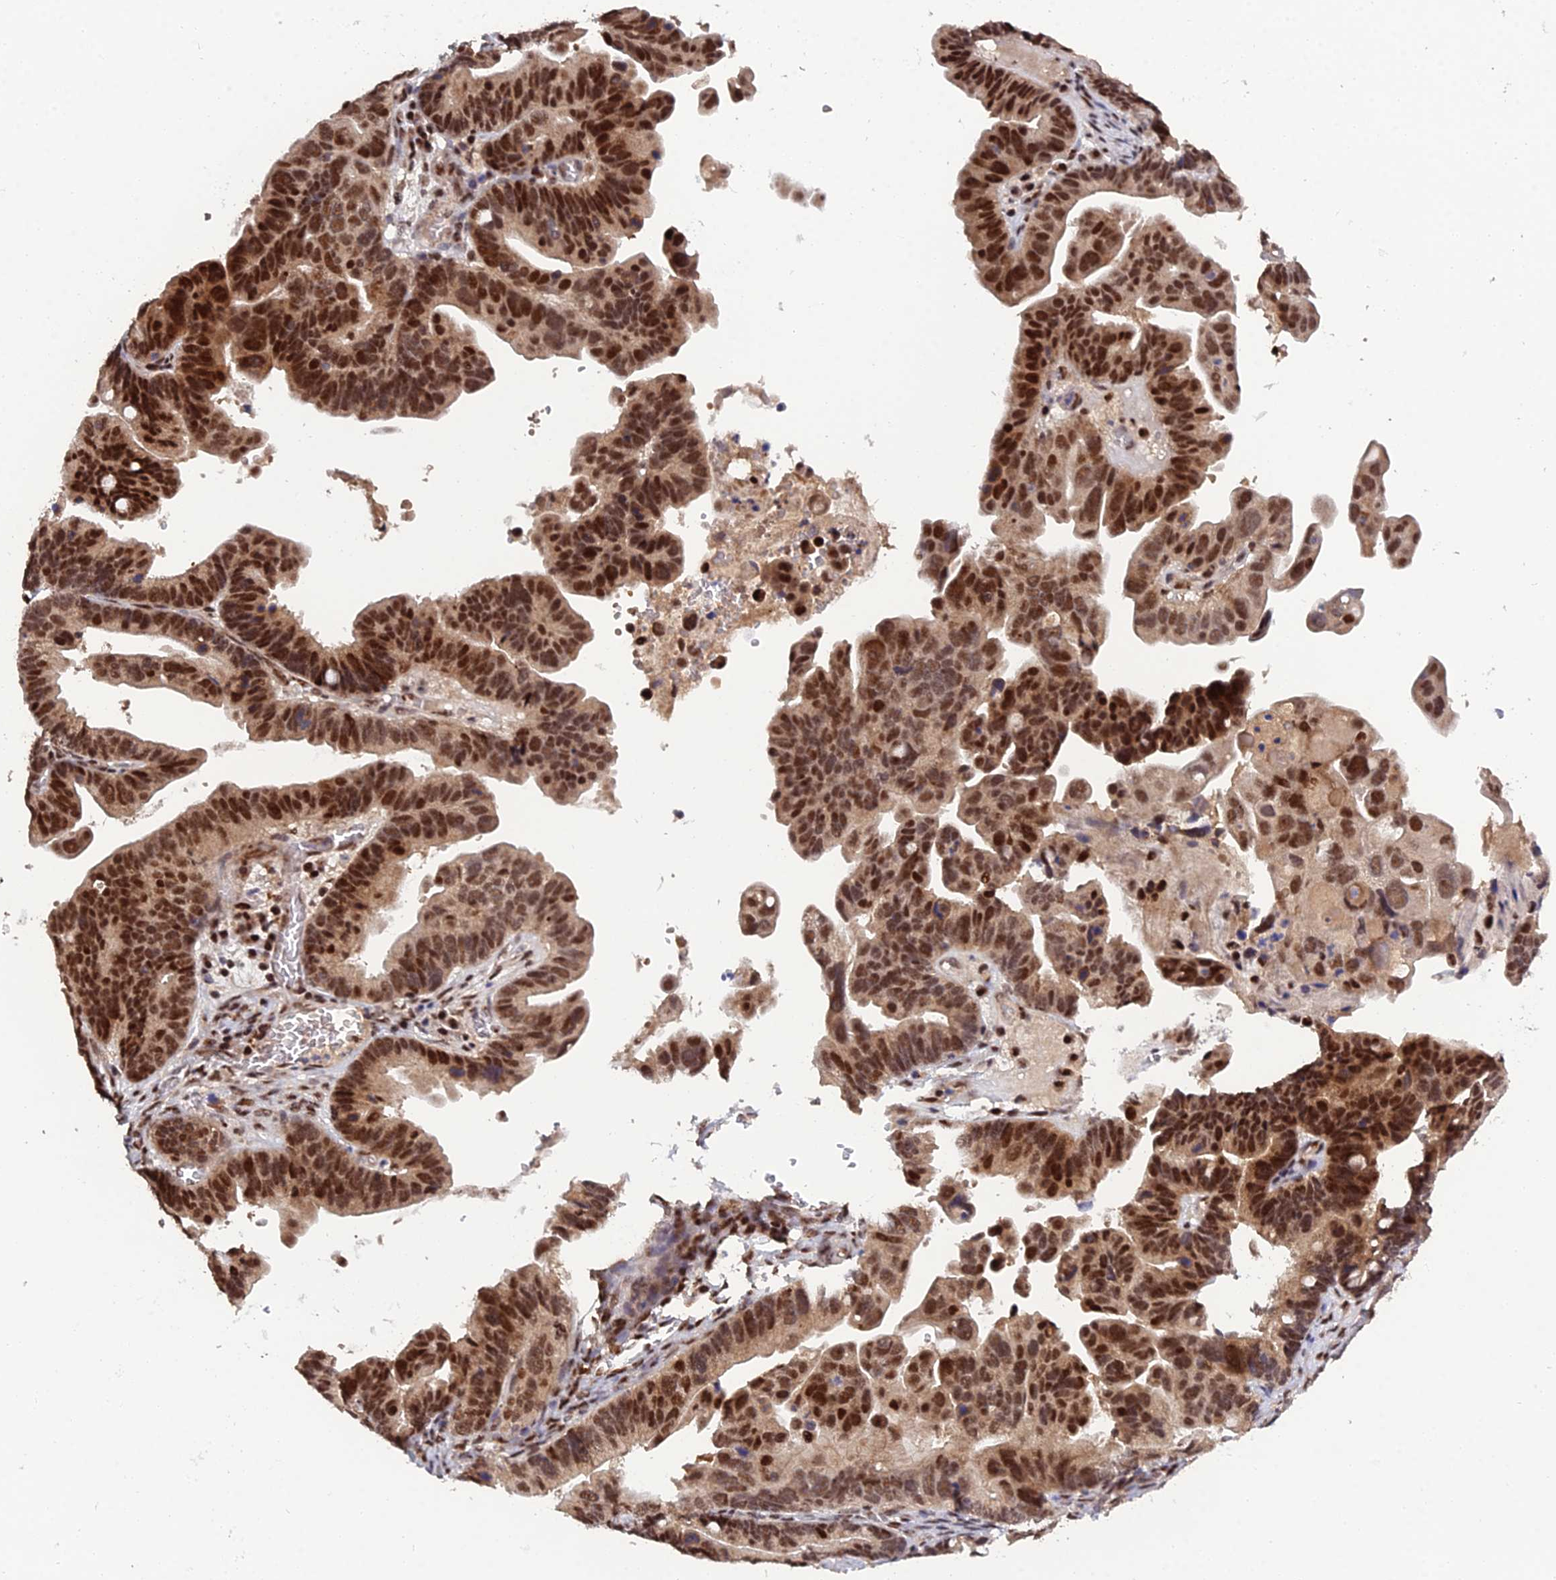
{"staining": {"intensity": "strong", "quantity": ">75%", "location": "nuclear"}, "tissue": "ovarian cancer", "cell_type": "Tumor cells", "image_type": "cancer", "snomed": [{"axis": "morphology", "description": "Cystadenocarcinoma, serous, NOS"}, {"axis": "topography", "description": "Ovary"}], "caption": "Immunohistochemical staining of ovarian serous cystadenocarcinoma displays strong nuclear protein positivity in about >75% of tumor cells.", "gene": "ARL2", "patient": {"sex": "female", "age": 56}}